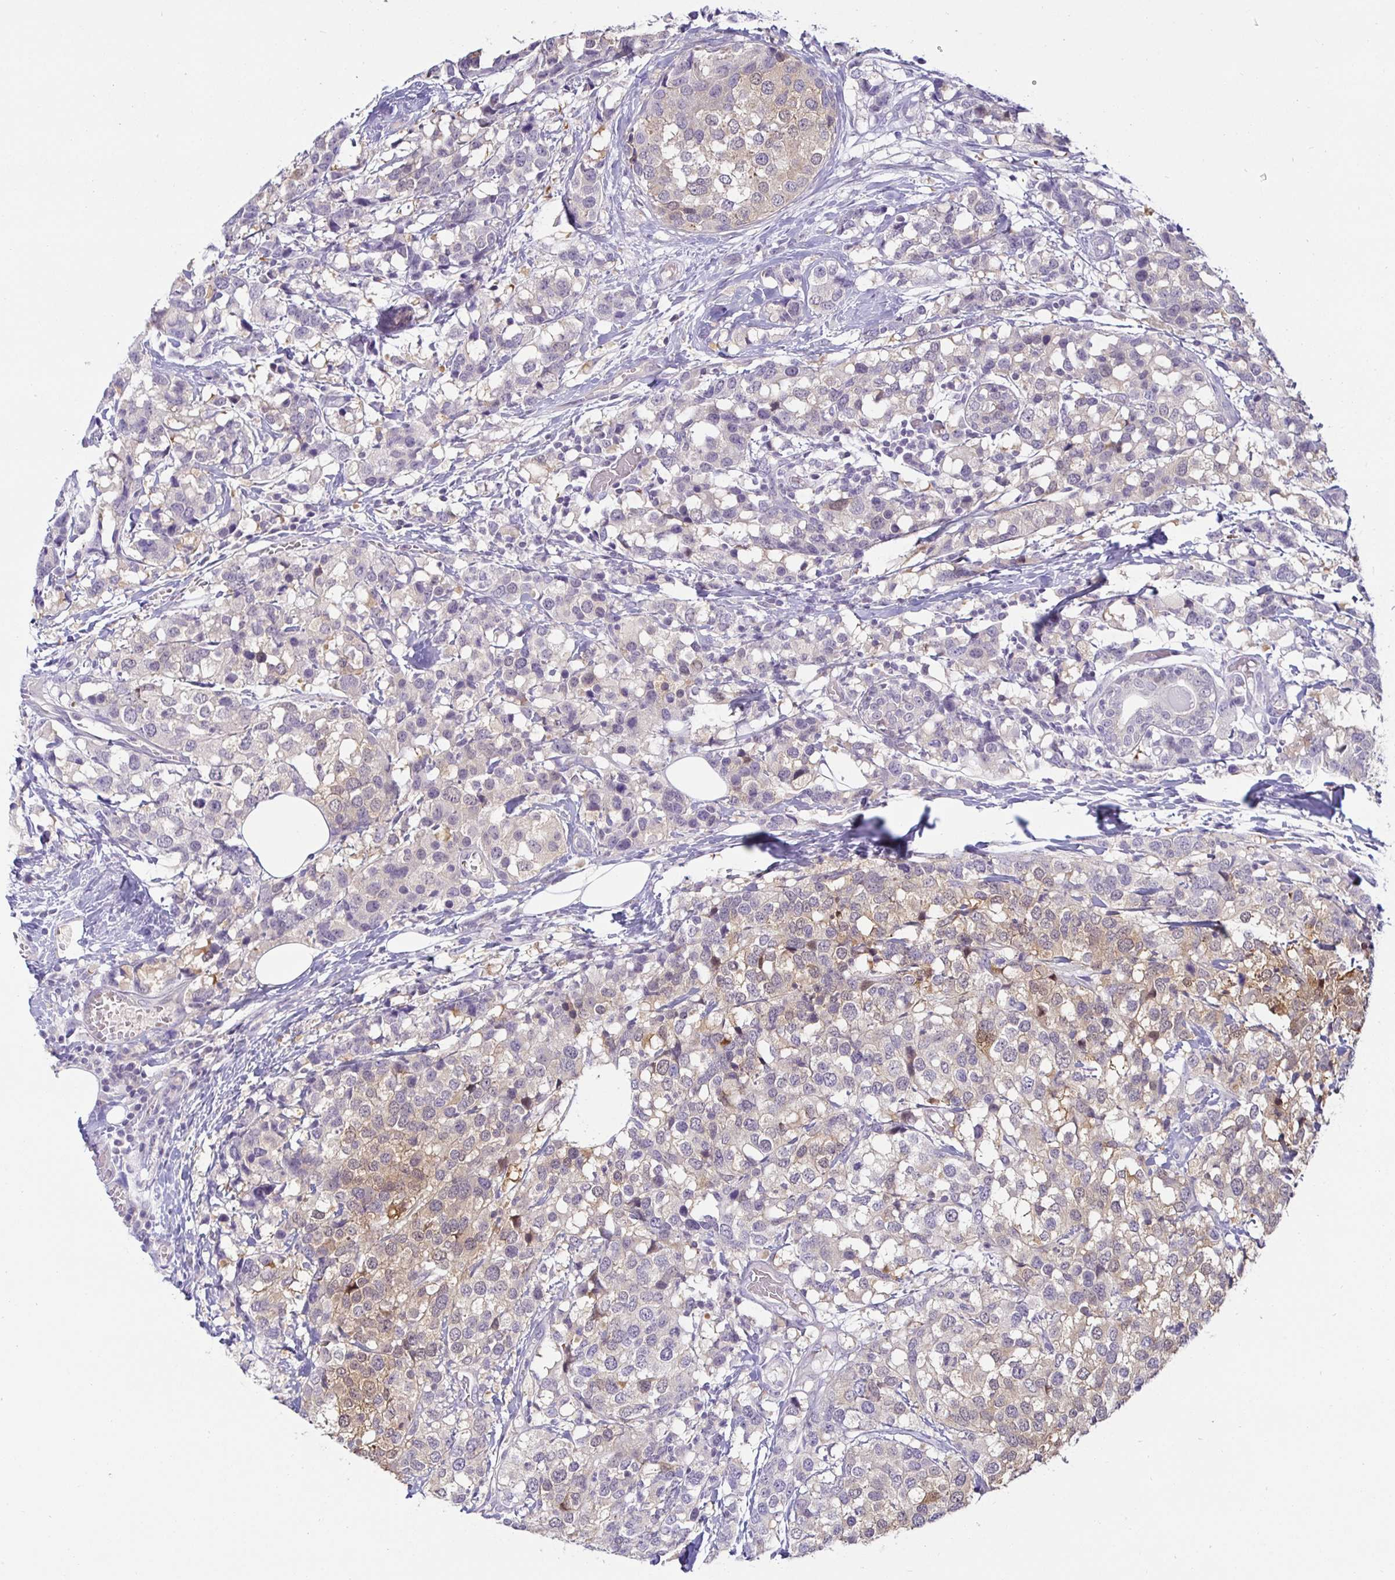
{"staining": {"intensity": "weak", "quantity": "<25%", "location": "cytoplasmic/membranous"}, "tissue": "breast cancer", "cell_type": "Tumor cells", "image_type": "cancer", "snomed": [{"axis": "morphology", "description": "Lobular carcinoma"}, {"axis": "topography", "description": "Breast"}], "caption": "The histopathology image shows no staining of tumor cells in breast cancer. (Stains: DAB immunohistochemistry (IHC) with hematoxylin counter stain, Microscopy: brightfield microscopy at high magnification).", "gene": "MON2", "patient": {"sex": "female", "age": 59}}